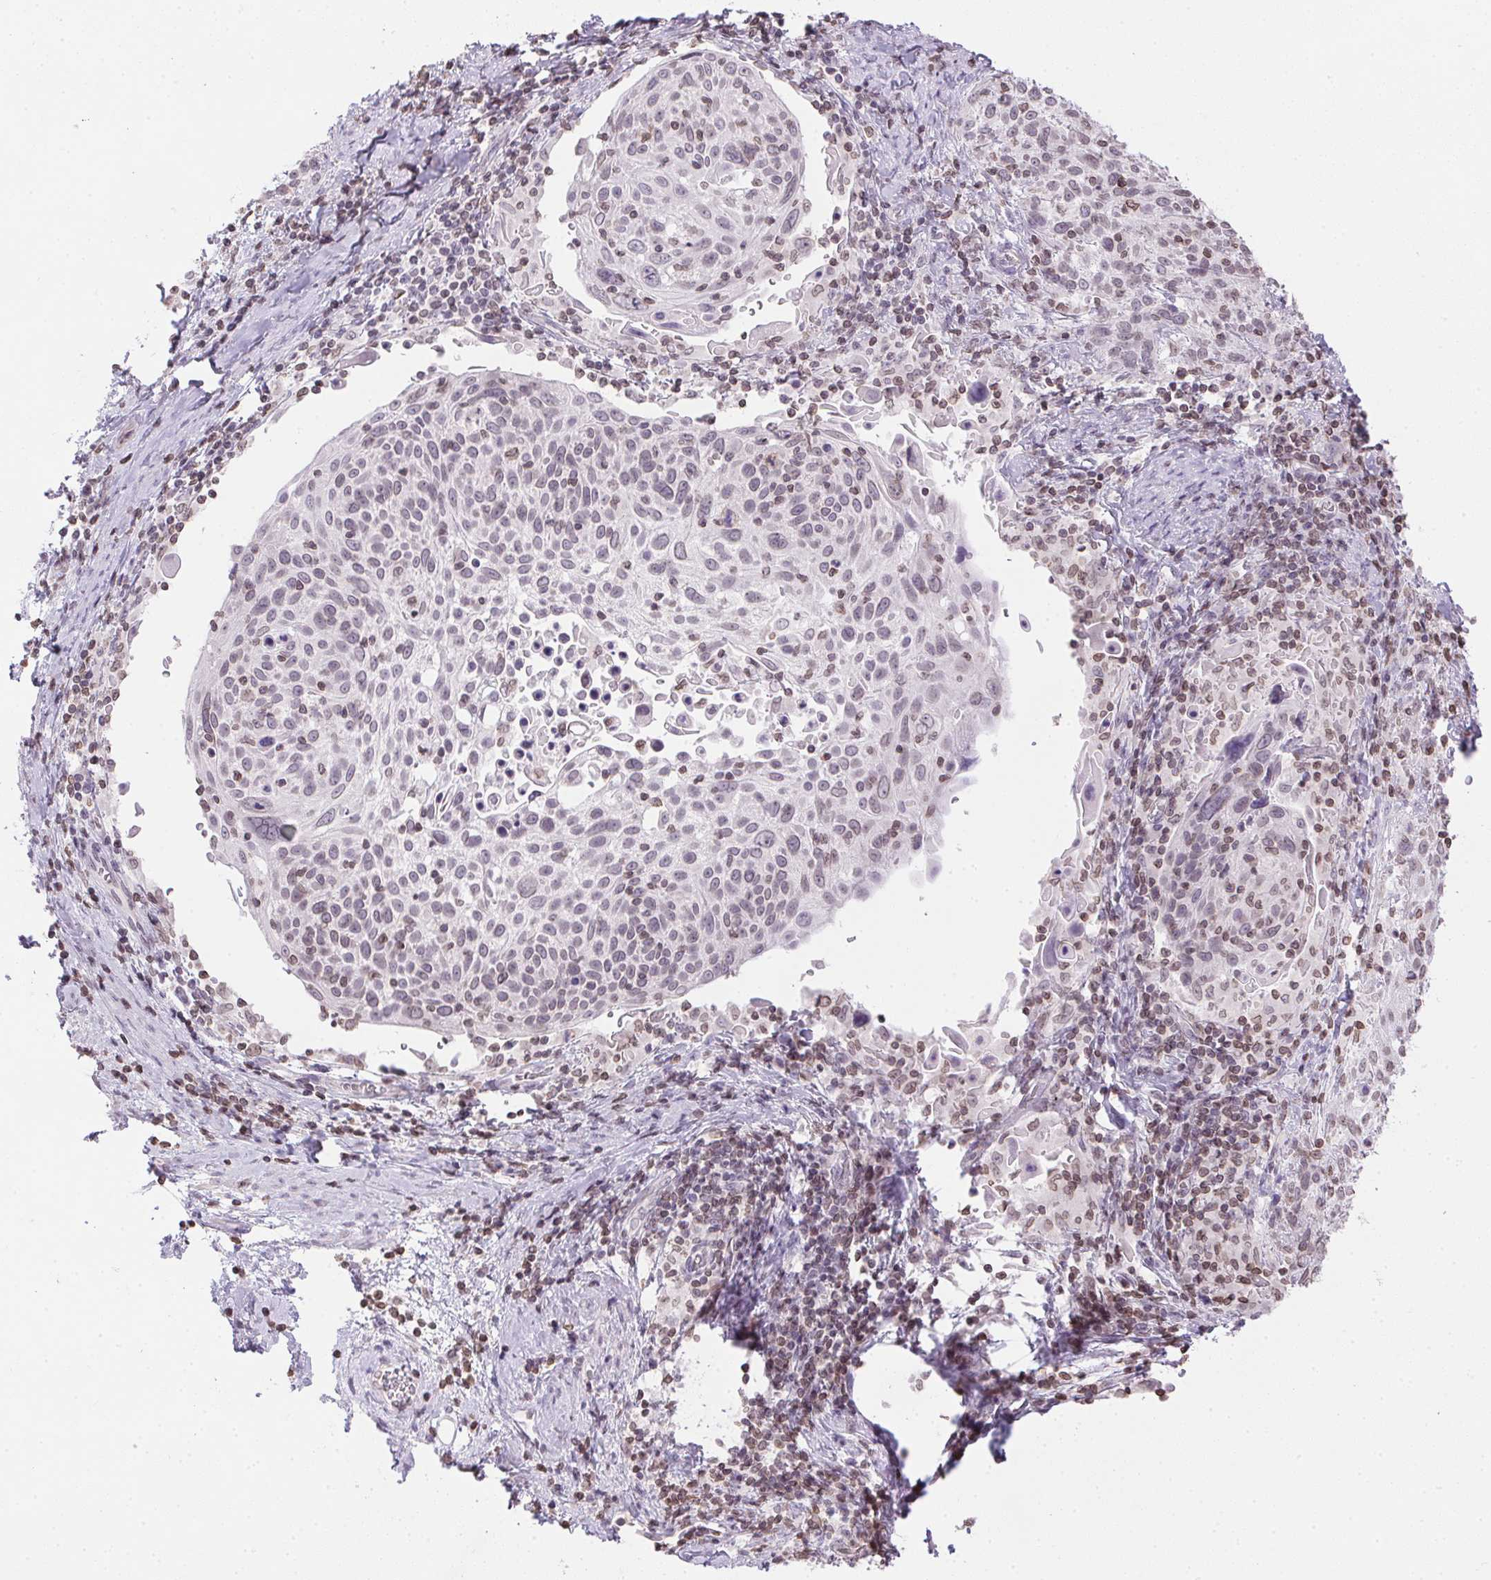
{"staining": {"intensity": "weak", "quantity": "<25%", "location": "nuclear"}, "tissue": "cervical cancer", "cell_type": "Tumor cells", "image_type": "cancer", "snomed": [{"axis": "morphology", "description": "Squamous cell carcinoma, NOS"}, {"axis": "topography", "description": "Cervix"}], "caption": "This is a photomicrograph of immunohistochemistry staining of squamous cell carcinoma (cervical), which shows no expression in tumor cells.", "gene": "PRL", "patient": {"sex": "female", "age": 61}}